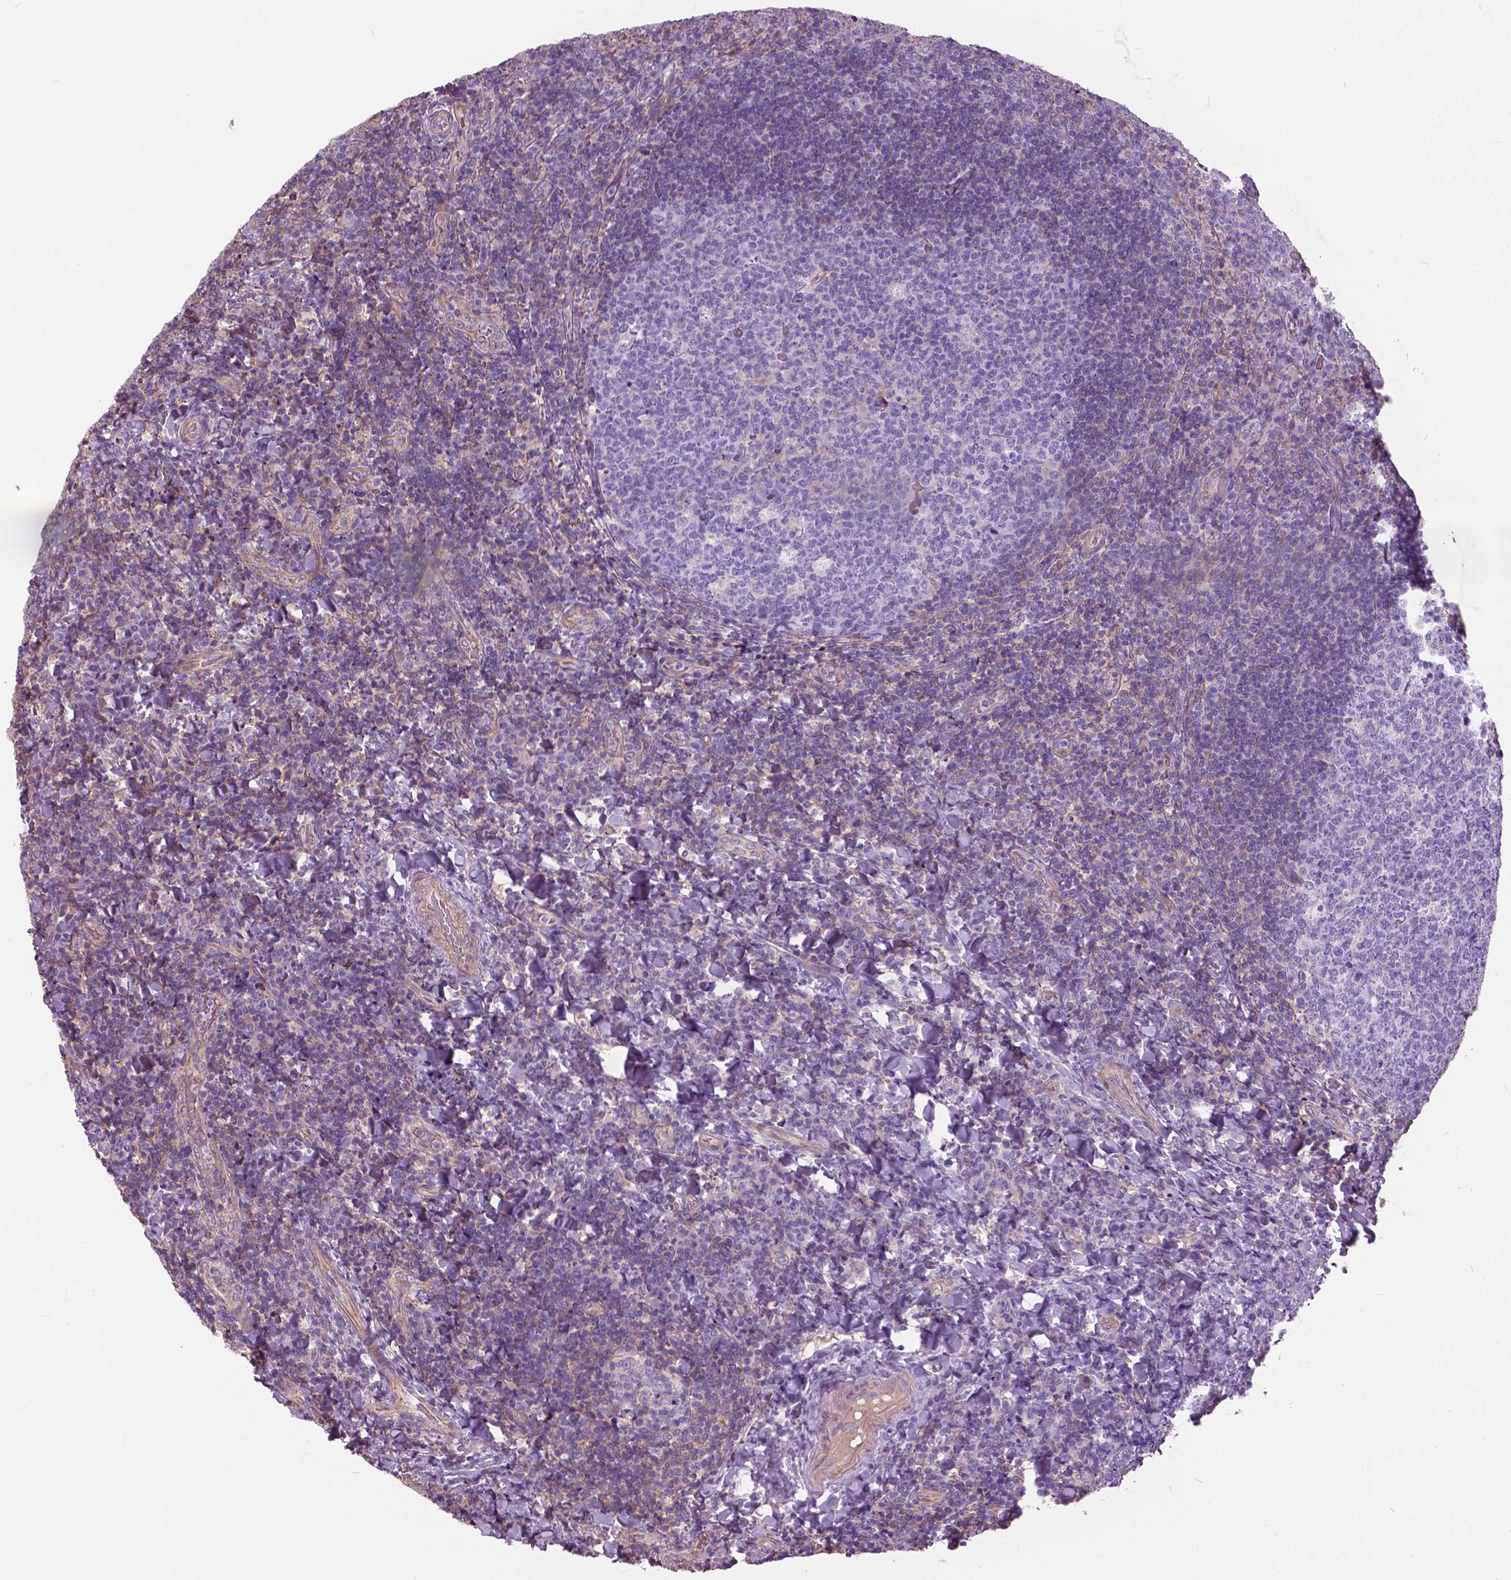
{"staining": {"intensity": "negative", "quantity": "none", "location": "none"}, "tissue": "tonsil", "cell_type": "Germinal center cells", "image_type": "normal", "snomed": [{"axis": "morphology", "description": "Normal tissue, NOS"}, {"axis": "topography", "description": "Tonsil"}], "caption": "IHC of benign tonsil reveals no expression in germinal center cells.", "gene": "ANXA13", "patient": {"sex": "male", "age": 17}}